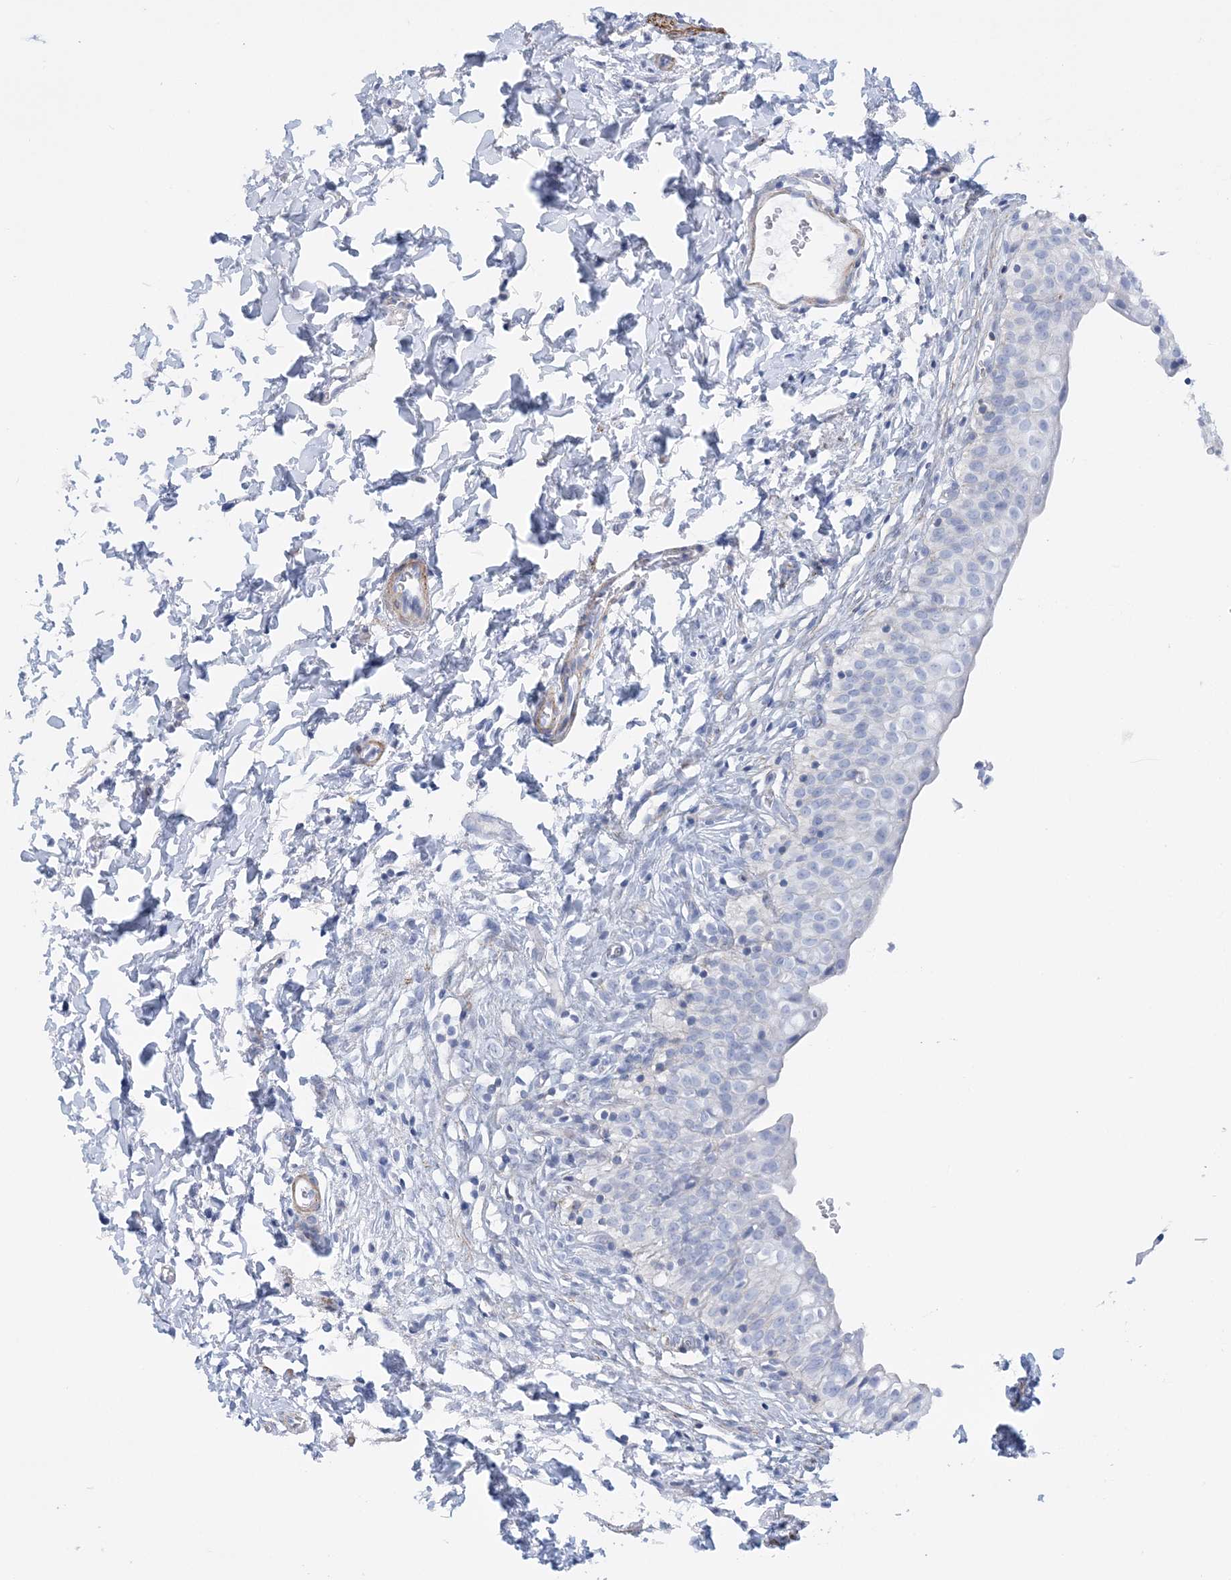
{"staining": {"intensity": "negative", "quantity": "none", "location": "none"}, "tissue": "urinary bladder", "cell_type": "Urothelial cells", "image_type": "normal", "snomed": [{"axis": "morphology", "description": "Normal tissue, NOS"}, {"axis": "topography", "description": "Urinary bladder"}], "caption": "This is an immunohistochemistry (IHC) photomicrograph of normal human urinary bladder. There is no positivity in urothelial cells.", "gene": "C11orf21", "patient": {"sex": "male", "age": 55}}